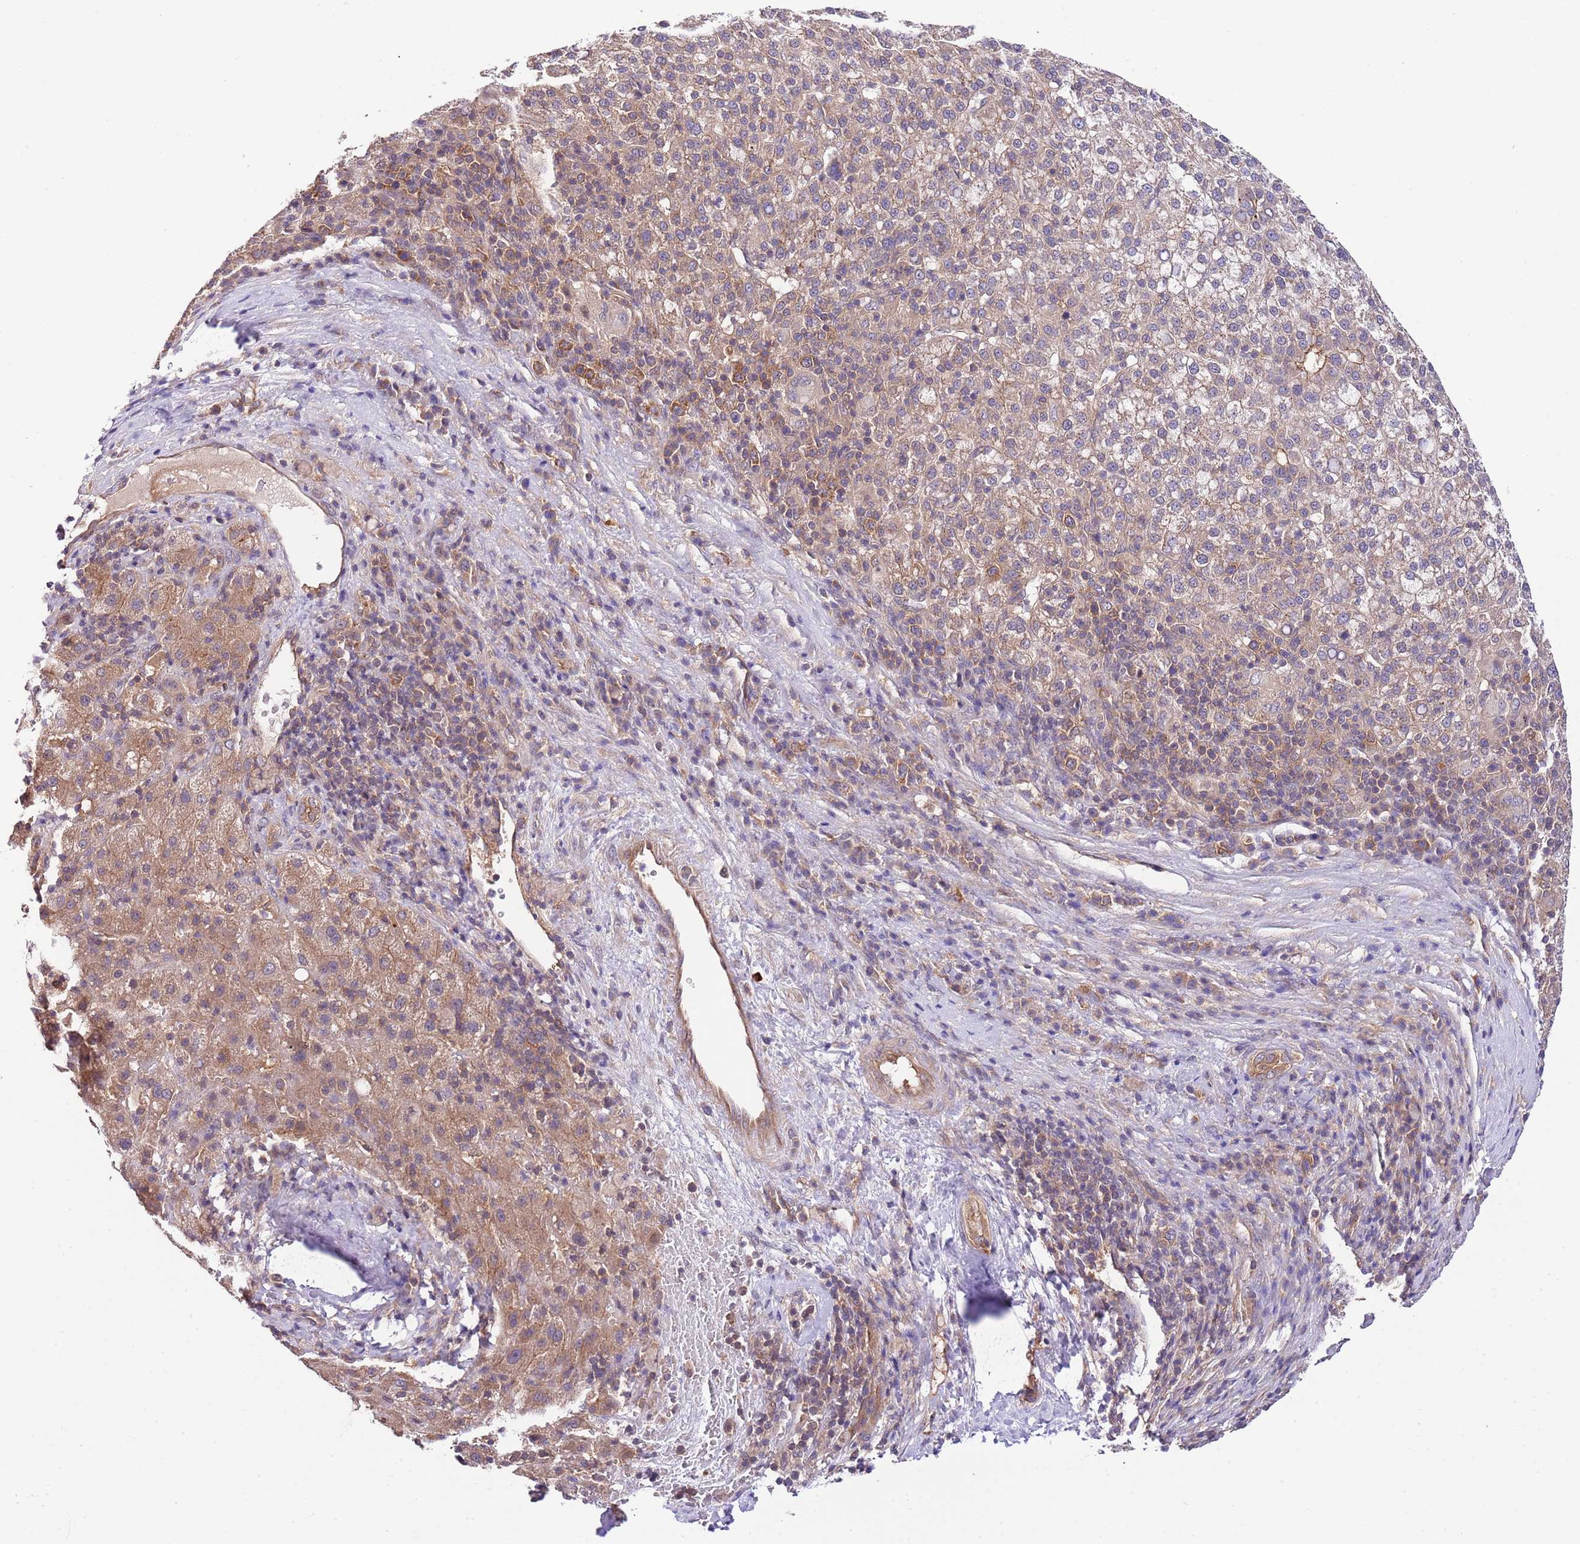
{"staining": {"intensity": "moderate", "quantity": "25%-75%", "location": "cytoplasmic/membranous"}, "tissue": "liver cancer", "cell_type": "Tumor cells", "image_type": "cancer", "snomed": [{"axis": "morphology", "description": "Carcinoma, Hepatocellular, NOS"}, {"axis": "topography", "description": "Liver"}], "caption": "The immunohistochemical stain shows moderate cytoplasmic/membranous expression in tumor cells of liver cancer (hepatocellular carcinoma) tissue. Nuclei are stained in blue.", "gene": "DONSON", "patient": {"sex": "female", "age": 58}}